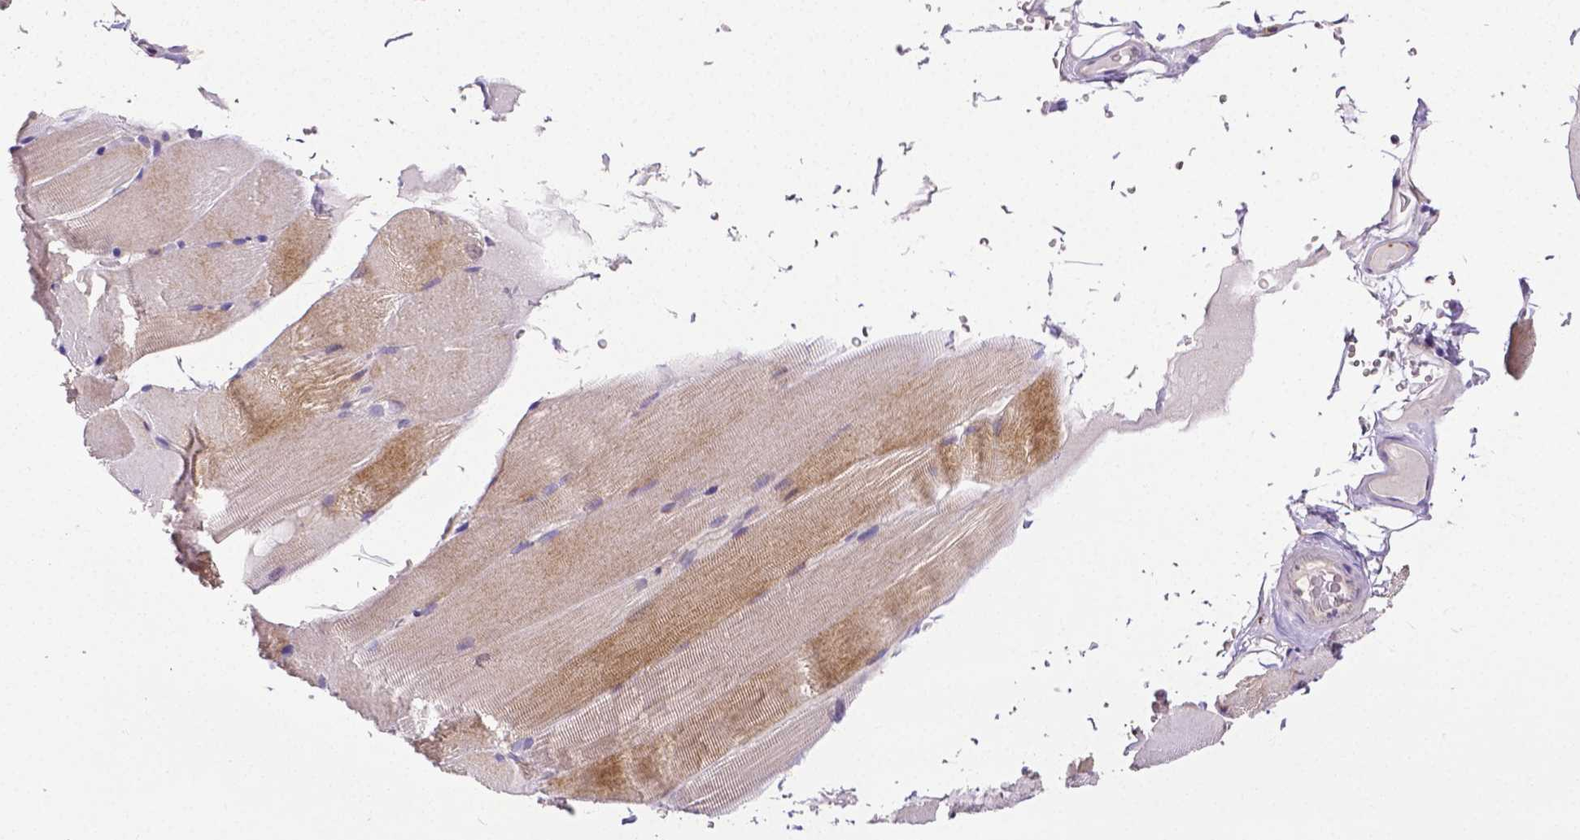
{"staining": {"intensity": "moderate", "quantity": "<25%", "location": "cytoplasmic/membranous"}, "tissue": "skeletal muscle", "cell_type": "Myocytes", "image_type": "normal", "snomed": [{"axis": "morphology", "description": "Normal tissue, NOS"}, {"axis": "topography", "description": "Skeletal muscle"}], "caption": "Unremarkable skeletal muscle displays moderate cytoplasmic/membranous positivity in about <25% of myocytes, visualized by immunohistochemistry.", "gene": "DICER1", "patient": {"sex": "female", "age": 37}}